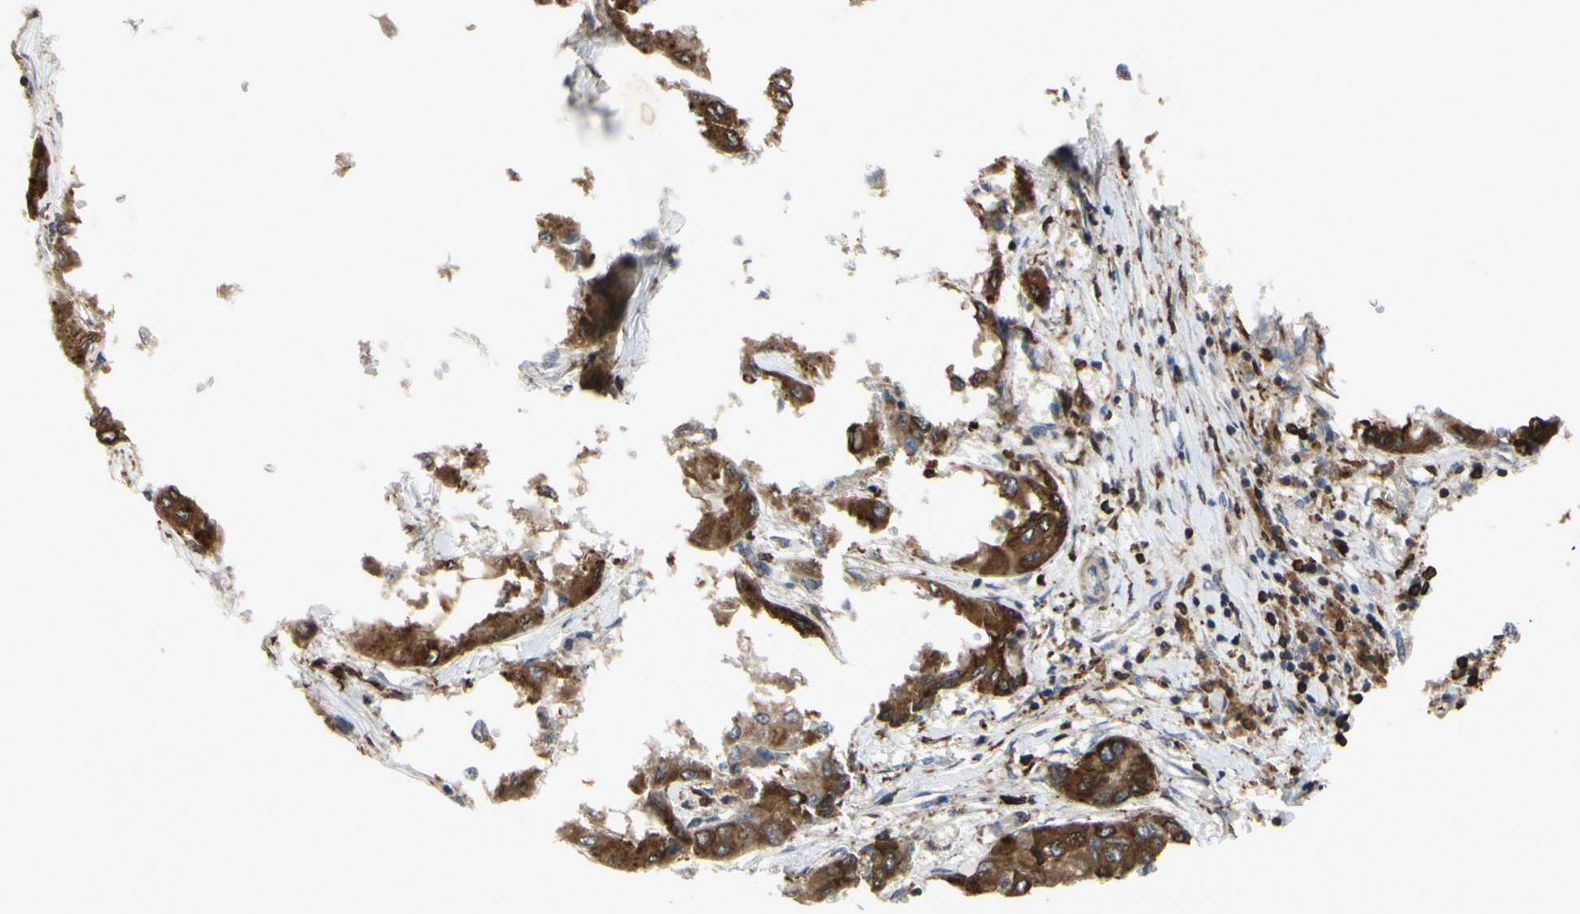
{"staining": {"intensity": "moderate", "quantity": ">75%", "location": "cytoplasmic/membranous"}, "tissue": "liver cancer", "cell_type": "Tumor cells", "image_type": "cancer", "snomed": [{"axis": "morphology", "description": "Carcinoma, Hepatocellular, NOS"}, {"axis": "topography", "description": "Liver"}], "caption": "IHC of liver cancer displays medium levels of moderate cytoplasmic/membranous expression in approximately >75% of tumor cells. The protein is stained brown, and the nuclei are stained in blue (DAB IHC with brightfield microscopy, high magnification).", "gene": "PLXNA2", "patient": {"sex": "male", "age": 80}}